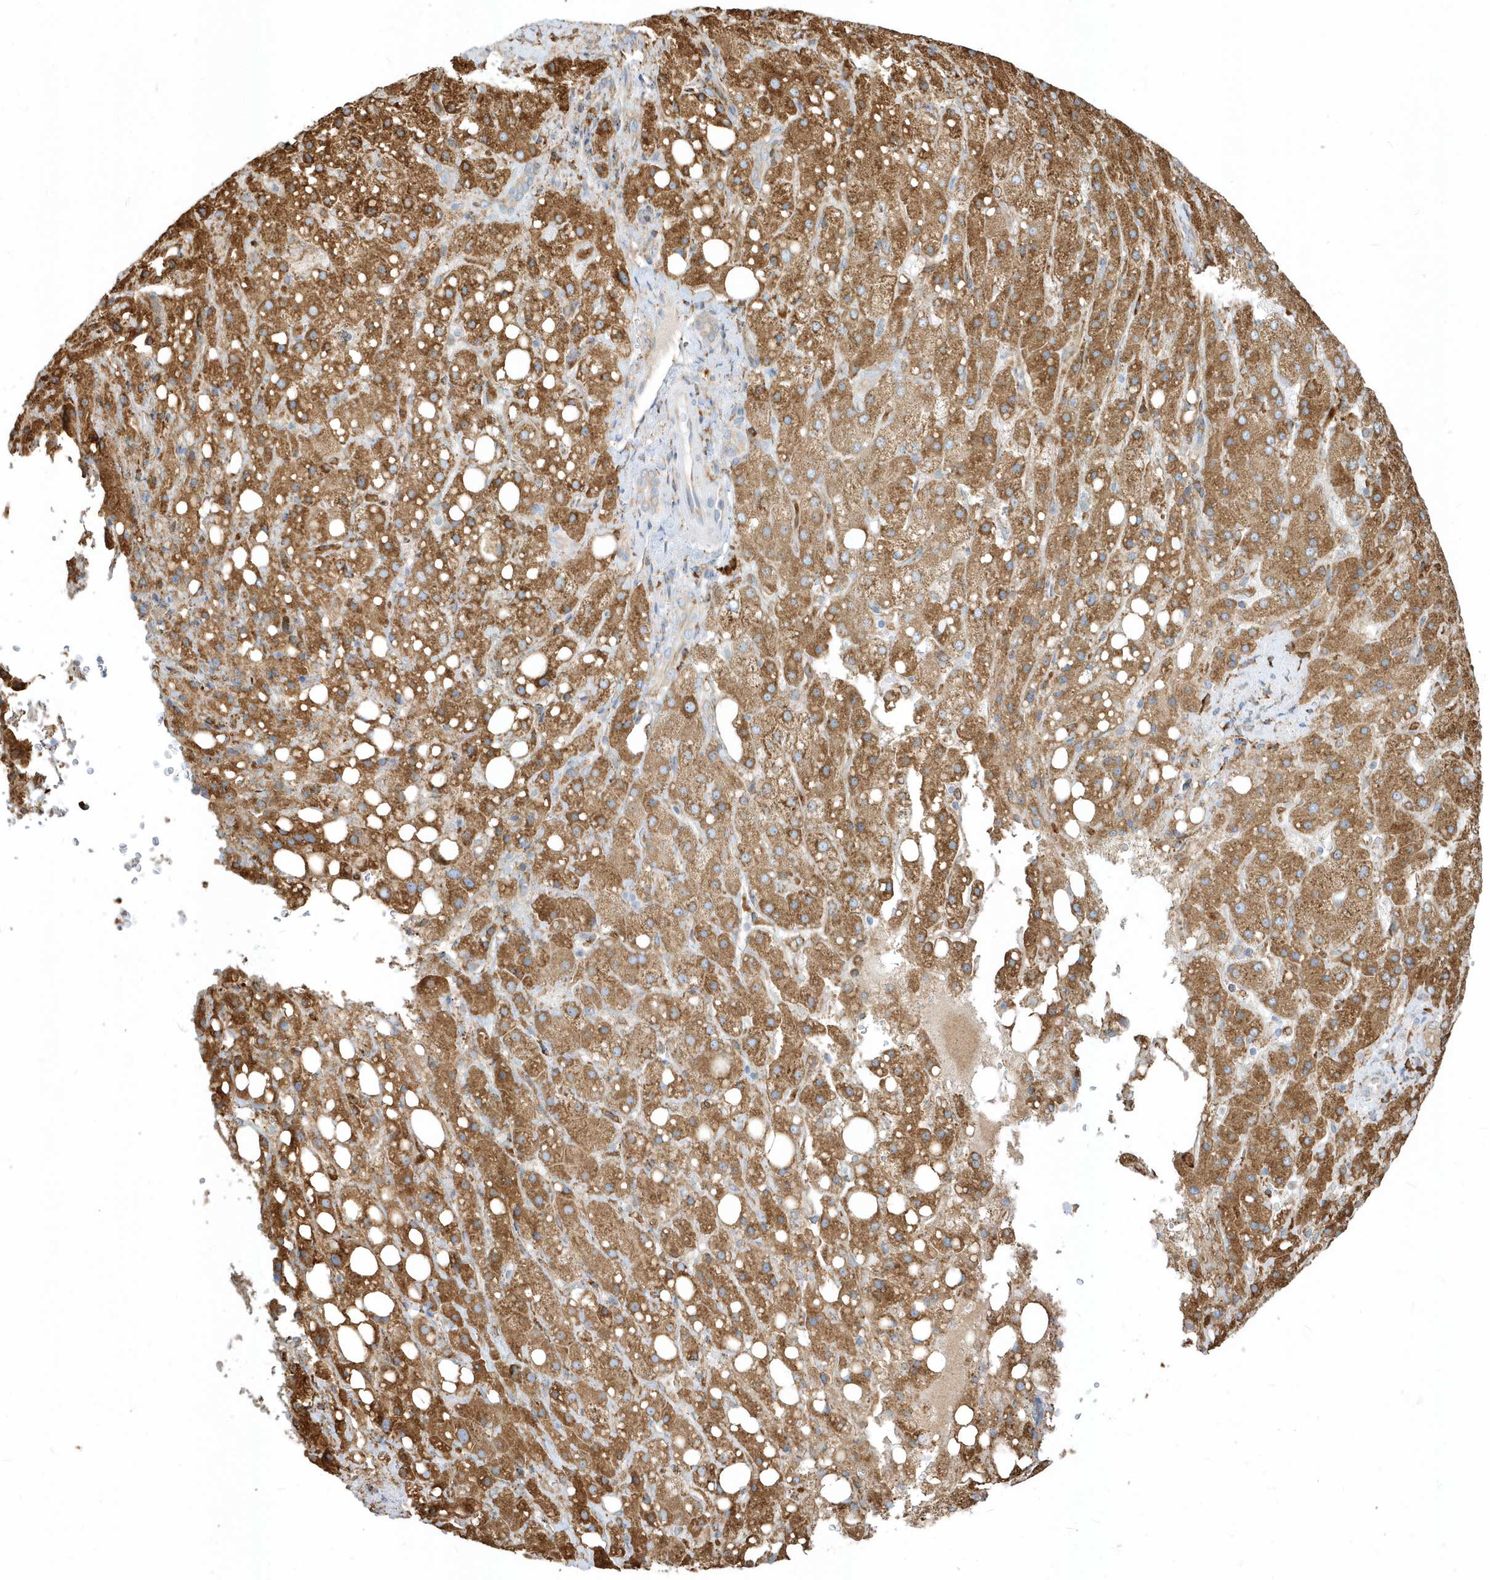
{"staining": {"intensity": "strong", "quantity": ">75%", "location": "cytoplasmic/membranous"}, "tissue": "liver cancer", "cell_type": "Tumor cells", "image_type": "cancer", "snomed": [{"axis": "morphology", "description": "Carcinoma, Hepatocellular, NOS"}, {"axis": "topography", "description": "Liver"}], "caption": "IHC staining of liver cancer, which exhibits high levels of strong cytoplasmic/membranous positivity in approximately >75% of tumor cells indicating strong cytoplasmic/membranous protein positivity. The staining was performed using DAB (3,3'-diaminobenzidine) (brown) for protein detection and nuclei were counterstained in hematoxylin (blue).", "gene": "PDIA6", "patient": {"sex": "male", "age": 80}}